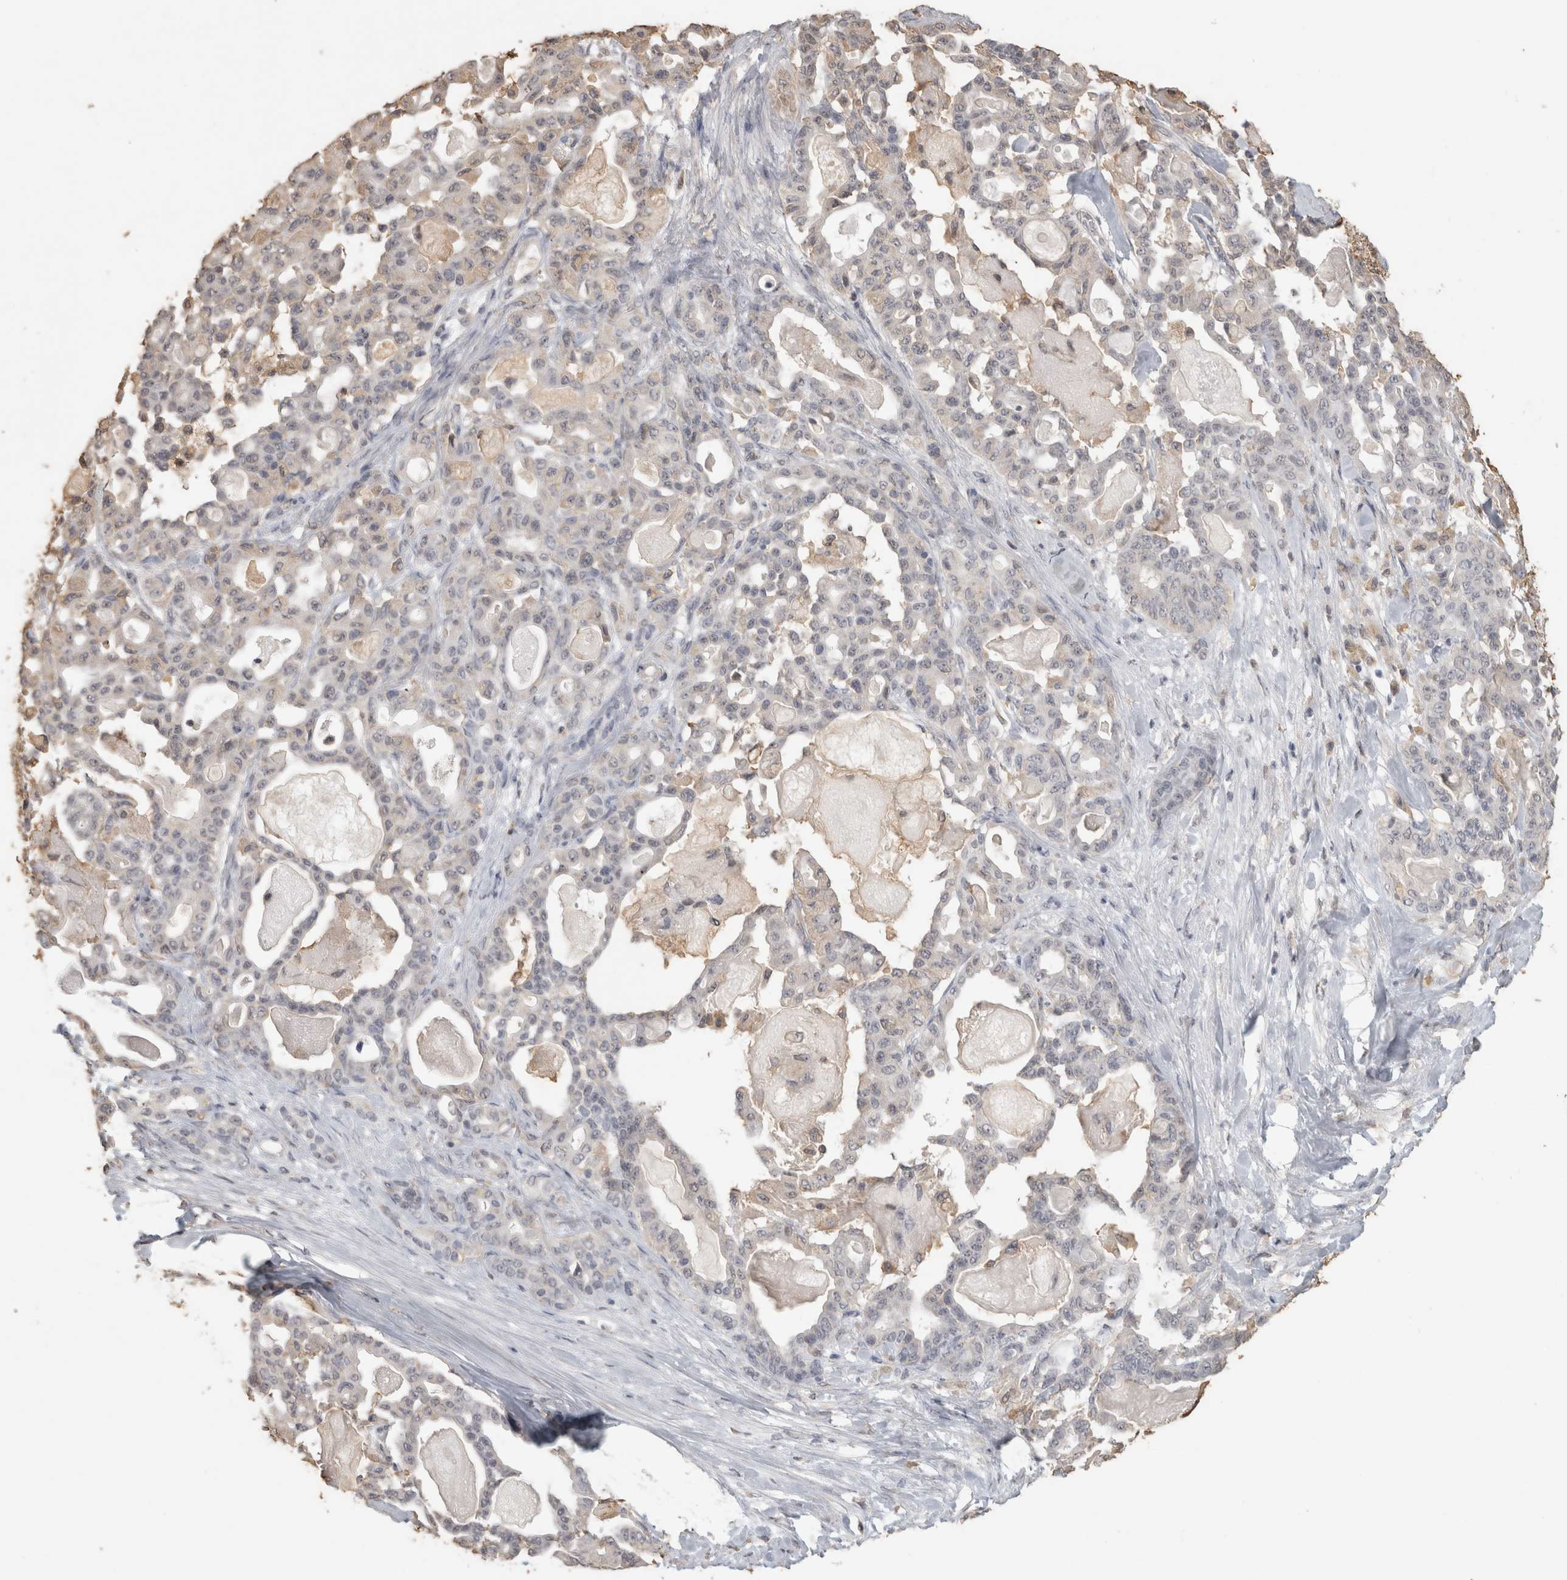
{"staining": {"intensity": "weak", "quantity": "<25%", "location": "cytoplasmic/membranous"}, "tissue": "pancreatic cancer", "cell_type": "Tumor cells", "image_type": "cancer", "snomed": [{"axis": "morphology", "description": "Adenocarcinoma, NOS"}, {"axis": "topography", "description": "Pancreas"}], "caption": "This is an immunohistochemistry (IHC) histopathology image of human adenocarcinoma (pancreatic). There is no positivity in tumor cells.", "gene": "REPS2", "patient": {"sex": "male", "age": 63}}